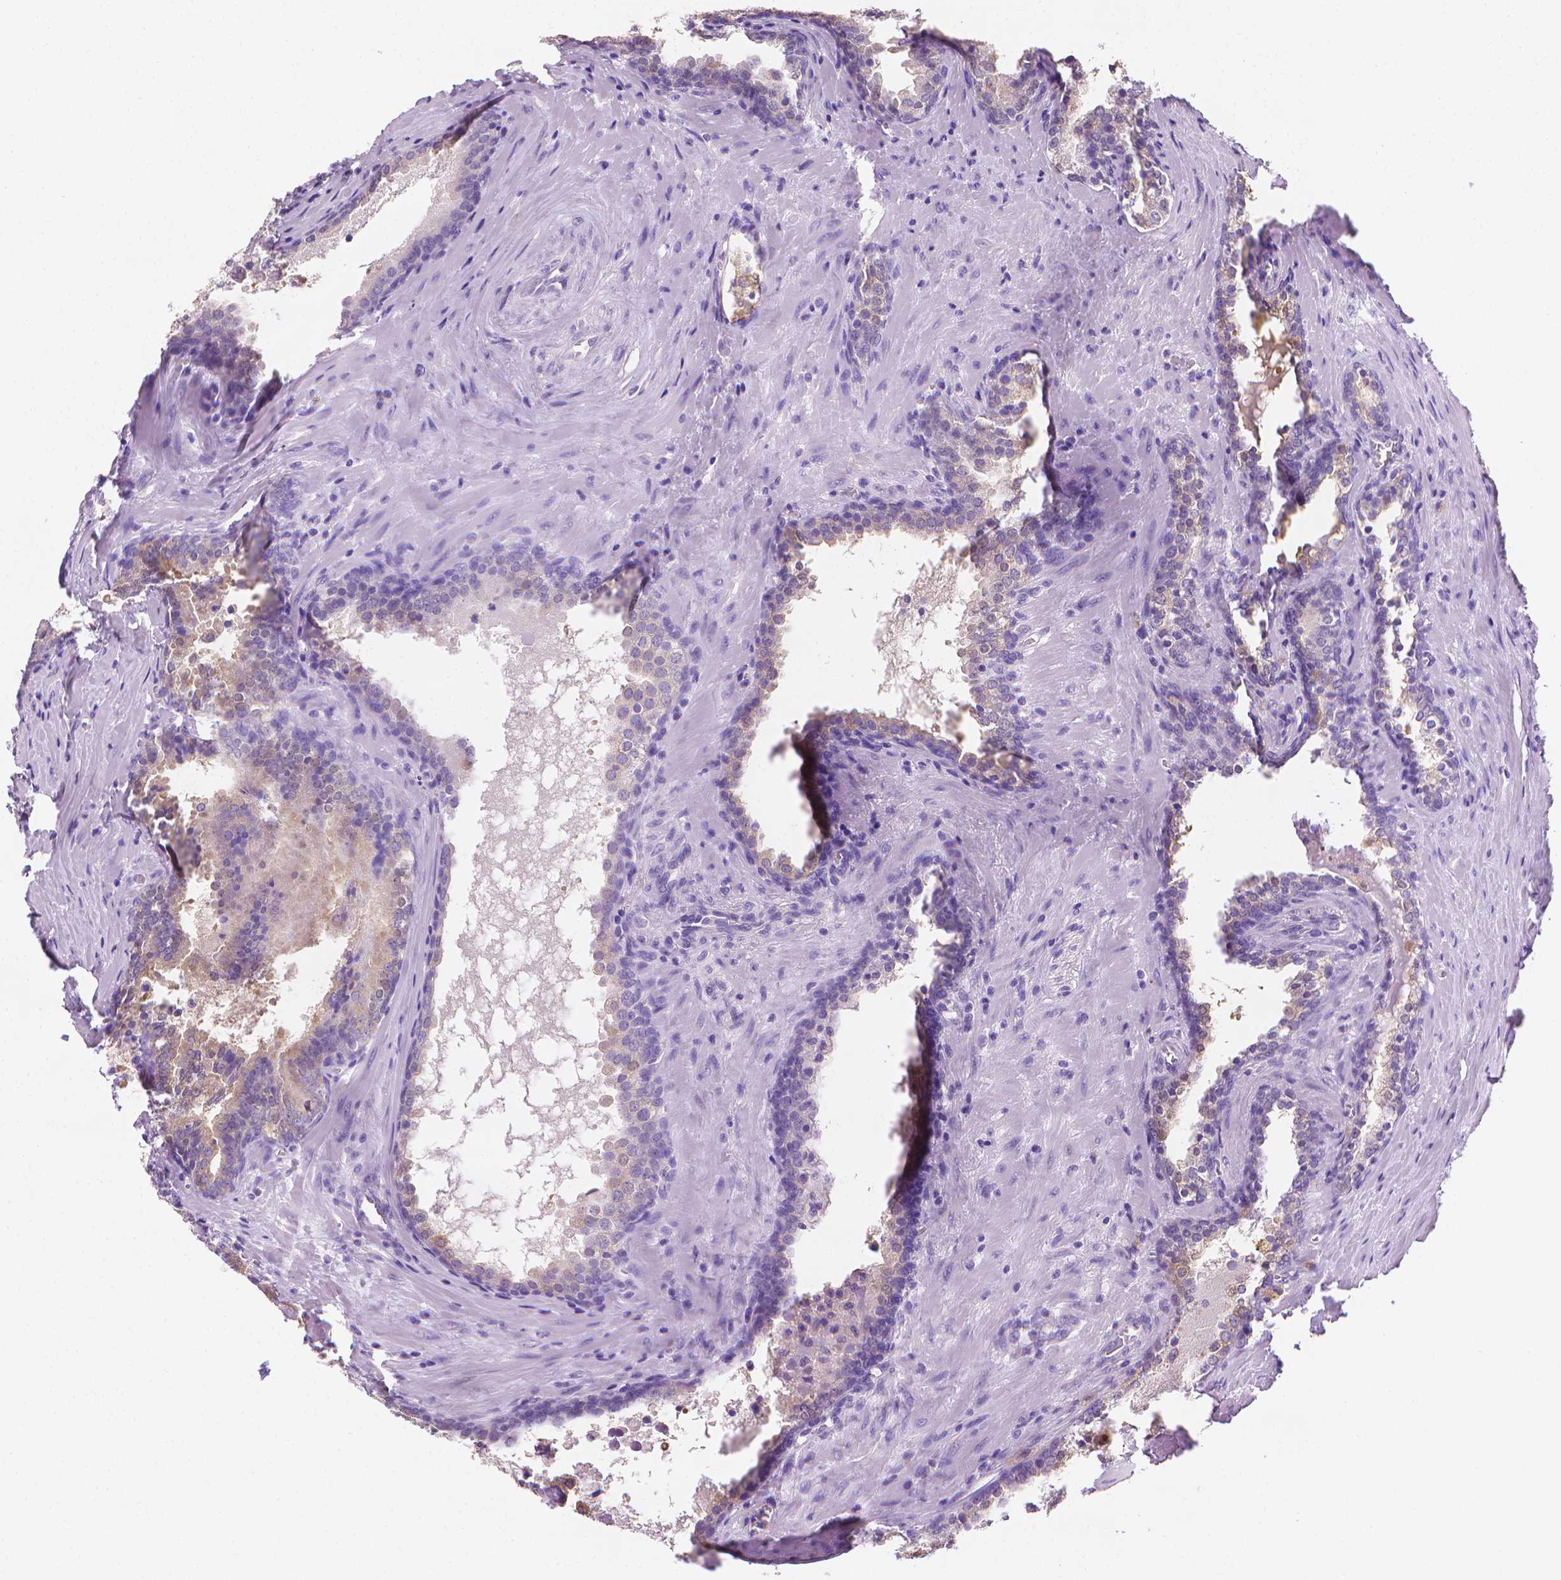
{"staining": {"intensity": "weak", "quantity": ">75%", "location": "cytoplasmic/membranous"}, "tissue": "prostate cancer", "cell_type": "Tumor cells", "image_type": "cancer", "snomed": [{"axis": "morphology", "description": "Adenocarcinoma, NOS"}, {"axis": "topography", "description": "Prostate and seminal vesicle, NOS"}], "caption": "Prostate adenocarcinoma stained for a protein (brown) reveals weak cytoplasmic/membranous positive positivity in approximately >75% of tumor cells.", "gene": "FASN", "patient": {"sex": "male", "age": 63}}